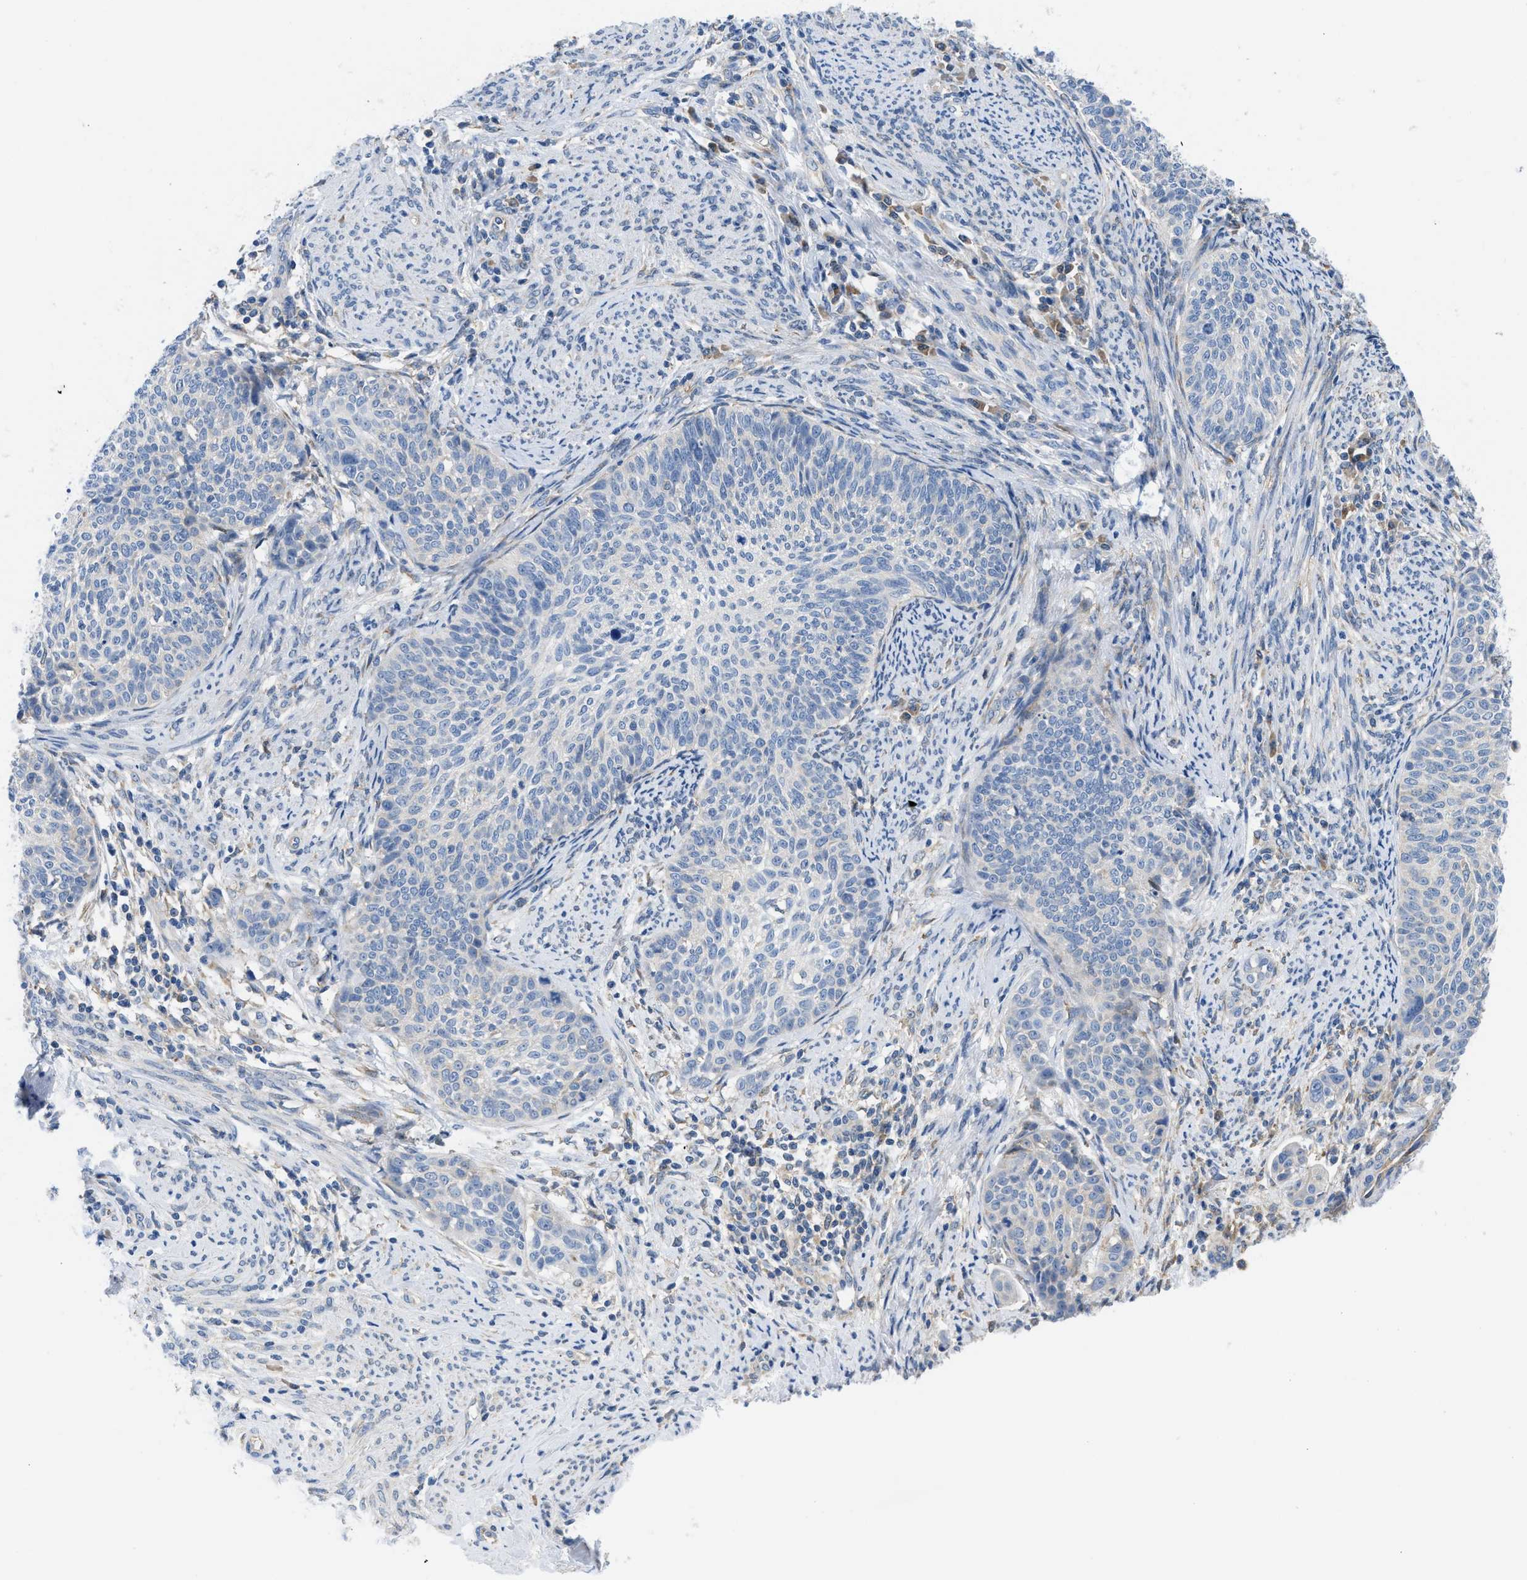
{"staining": {"intensity": "negative", "quantity": "none", "location": "none"}, "tissue": "cervical cancer", "cell_type": "Tumor cells", "image_type": "cancer", "snomed": [{"axis": "morphology", "description": "Squamous cell carcinoma, NOS"}, {"axis": "topography", "description": "Cervix"}], "caption": "Human cervical cancer stained for a protein using immunohistochemistry (IHC) shows no expression in tumor cells.", "gene": "BNC2", "patient": {"sex": "female", "age": 70}}